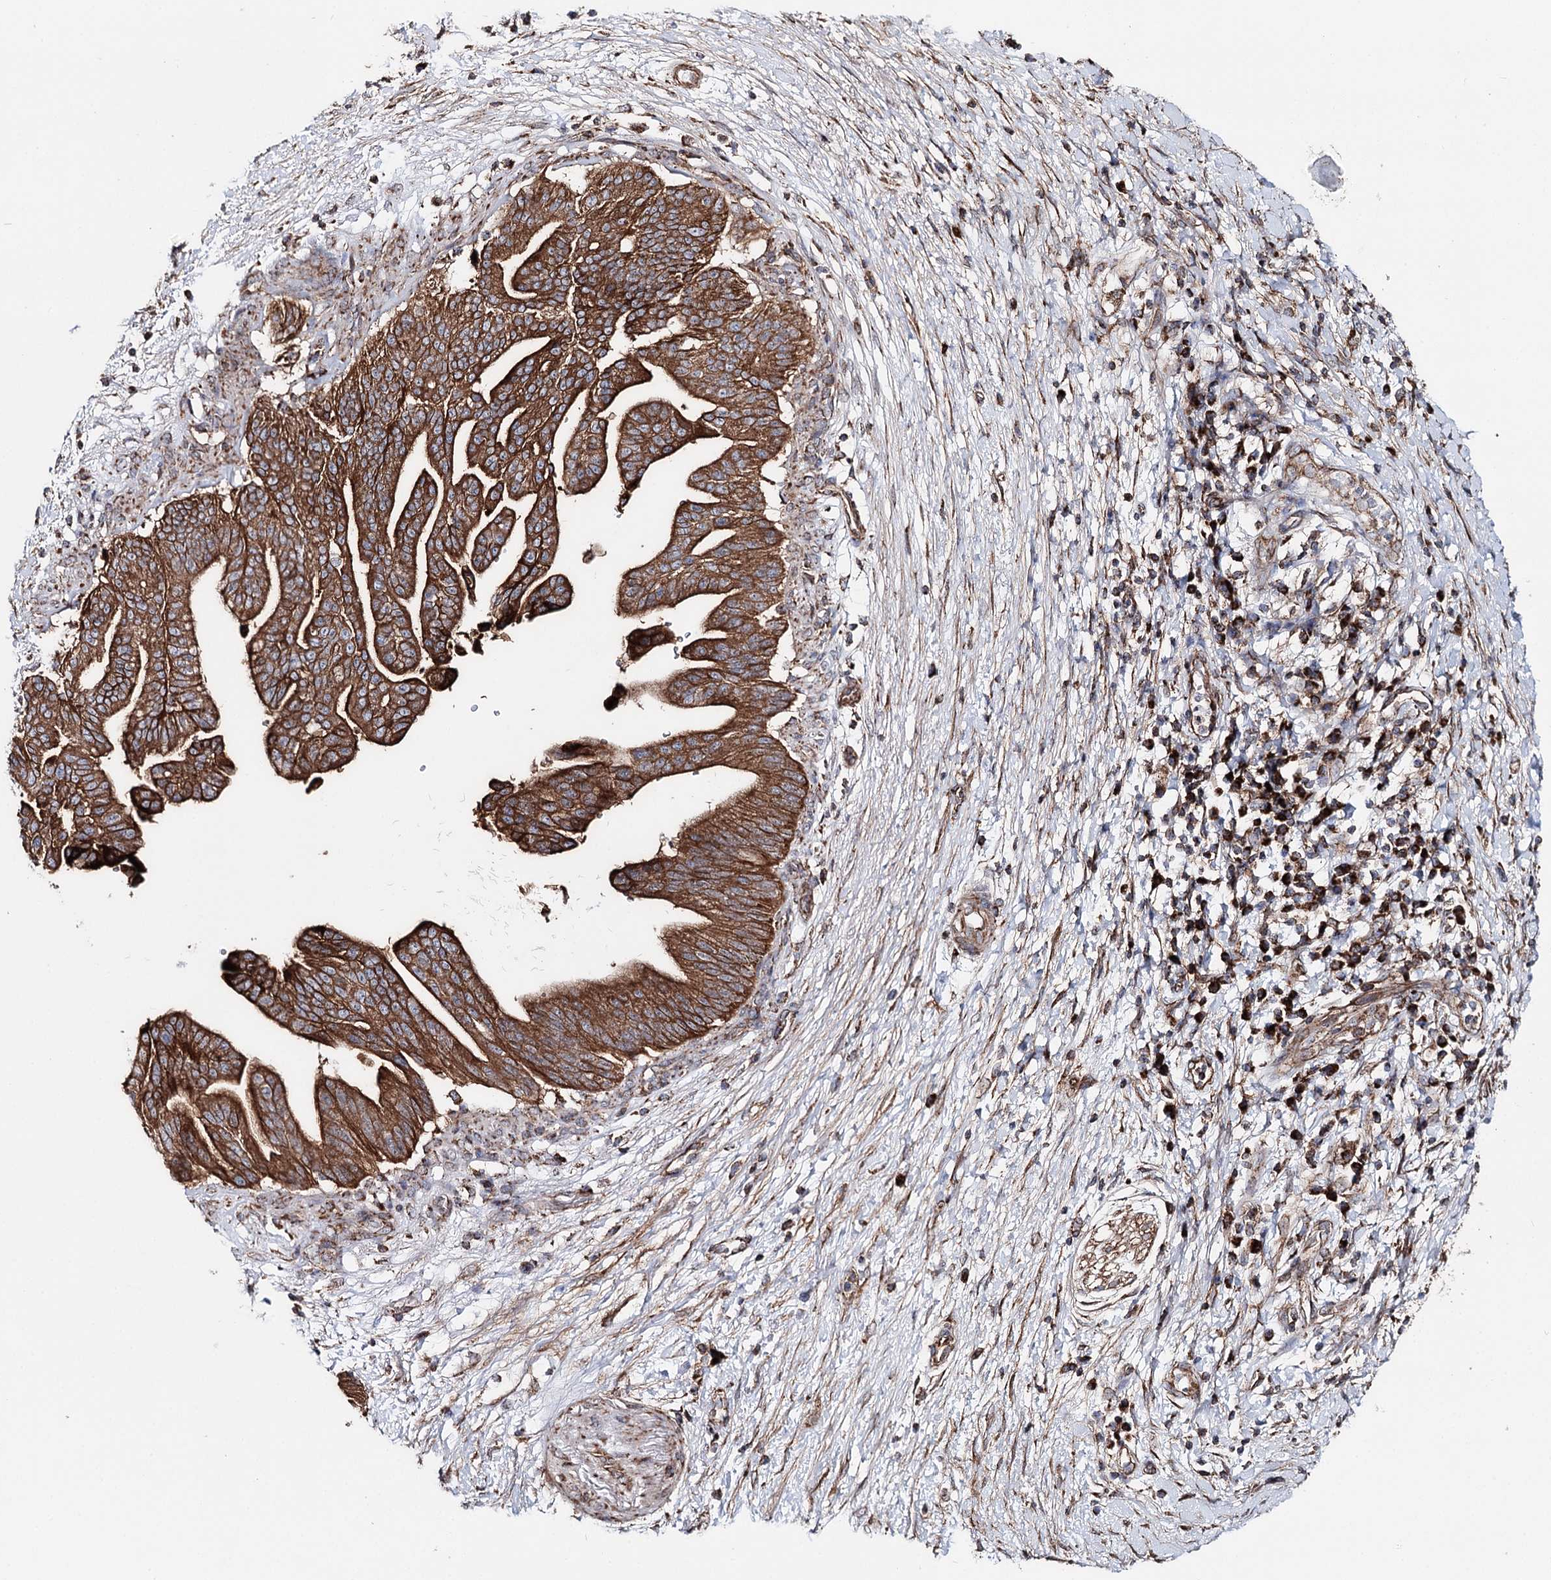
{"staining": {"intensity": "moderate", "quantity": ">75%", "location": "cytoplasmic/membranous"}, "tissue": "pancreatic cancer", "cell_type": "Tumor cells", "image_type": "cancer", "snomed": [{"axis": "morphology", "description": "Adenocarcinoma, NOS"}, {"axis": "topography", "description": "Pancreas"}], "caption": "Brown immunohistochemical staining in human pancreatic adenocarcinoma displays moderate cytoplasmic/membranous expression in approximately >75% of tumor cells.", "gene": "MSANTD2", "patient": {"sex": "male", "age": 68}}